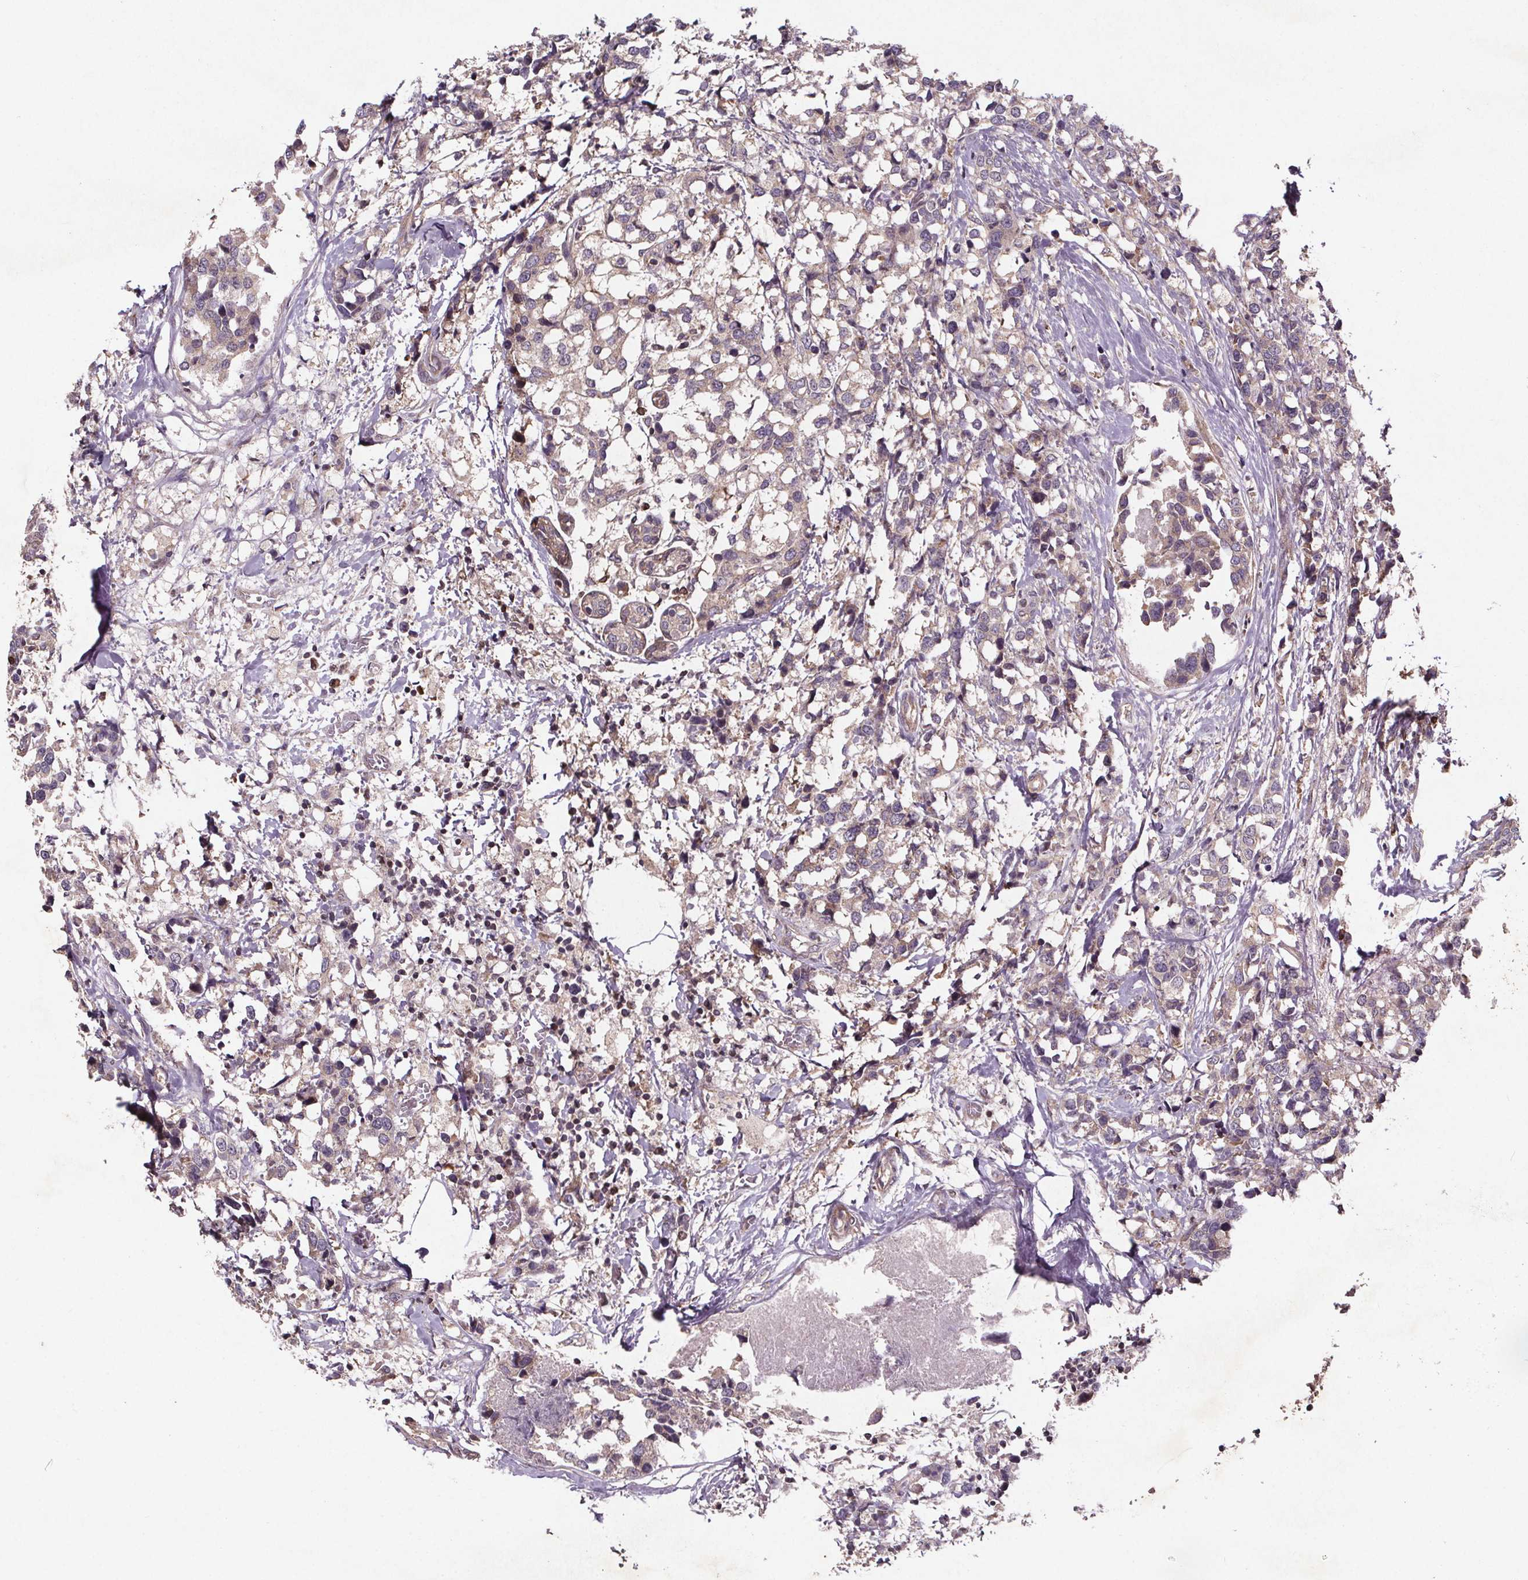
{"staining": {"intensity": "negative", "quantity": "none", "location": "none"}, "tissue": "breast cancer", "cell_type": "Tumor cells", "image_type": "cancer", "snomed": [{"axis": "morphology", "description": "Lobular carcinoma"}, {"axis": "topography", "description": "Breast"}], "caption": "Protein analysis of breast lobular carcinoma shows no significant positivity in tumor cells.", "gene": "STRN3", "patient": {"sex": "female", "age": 59}}